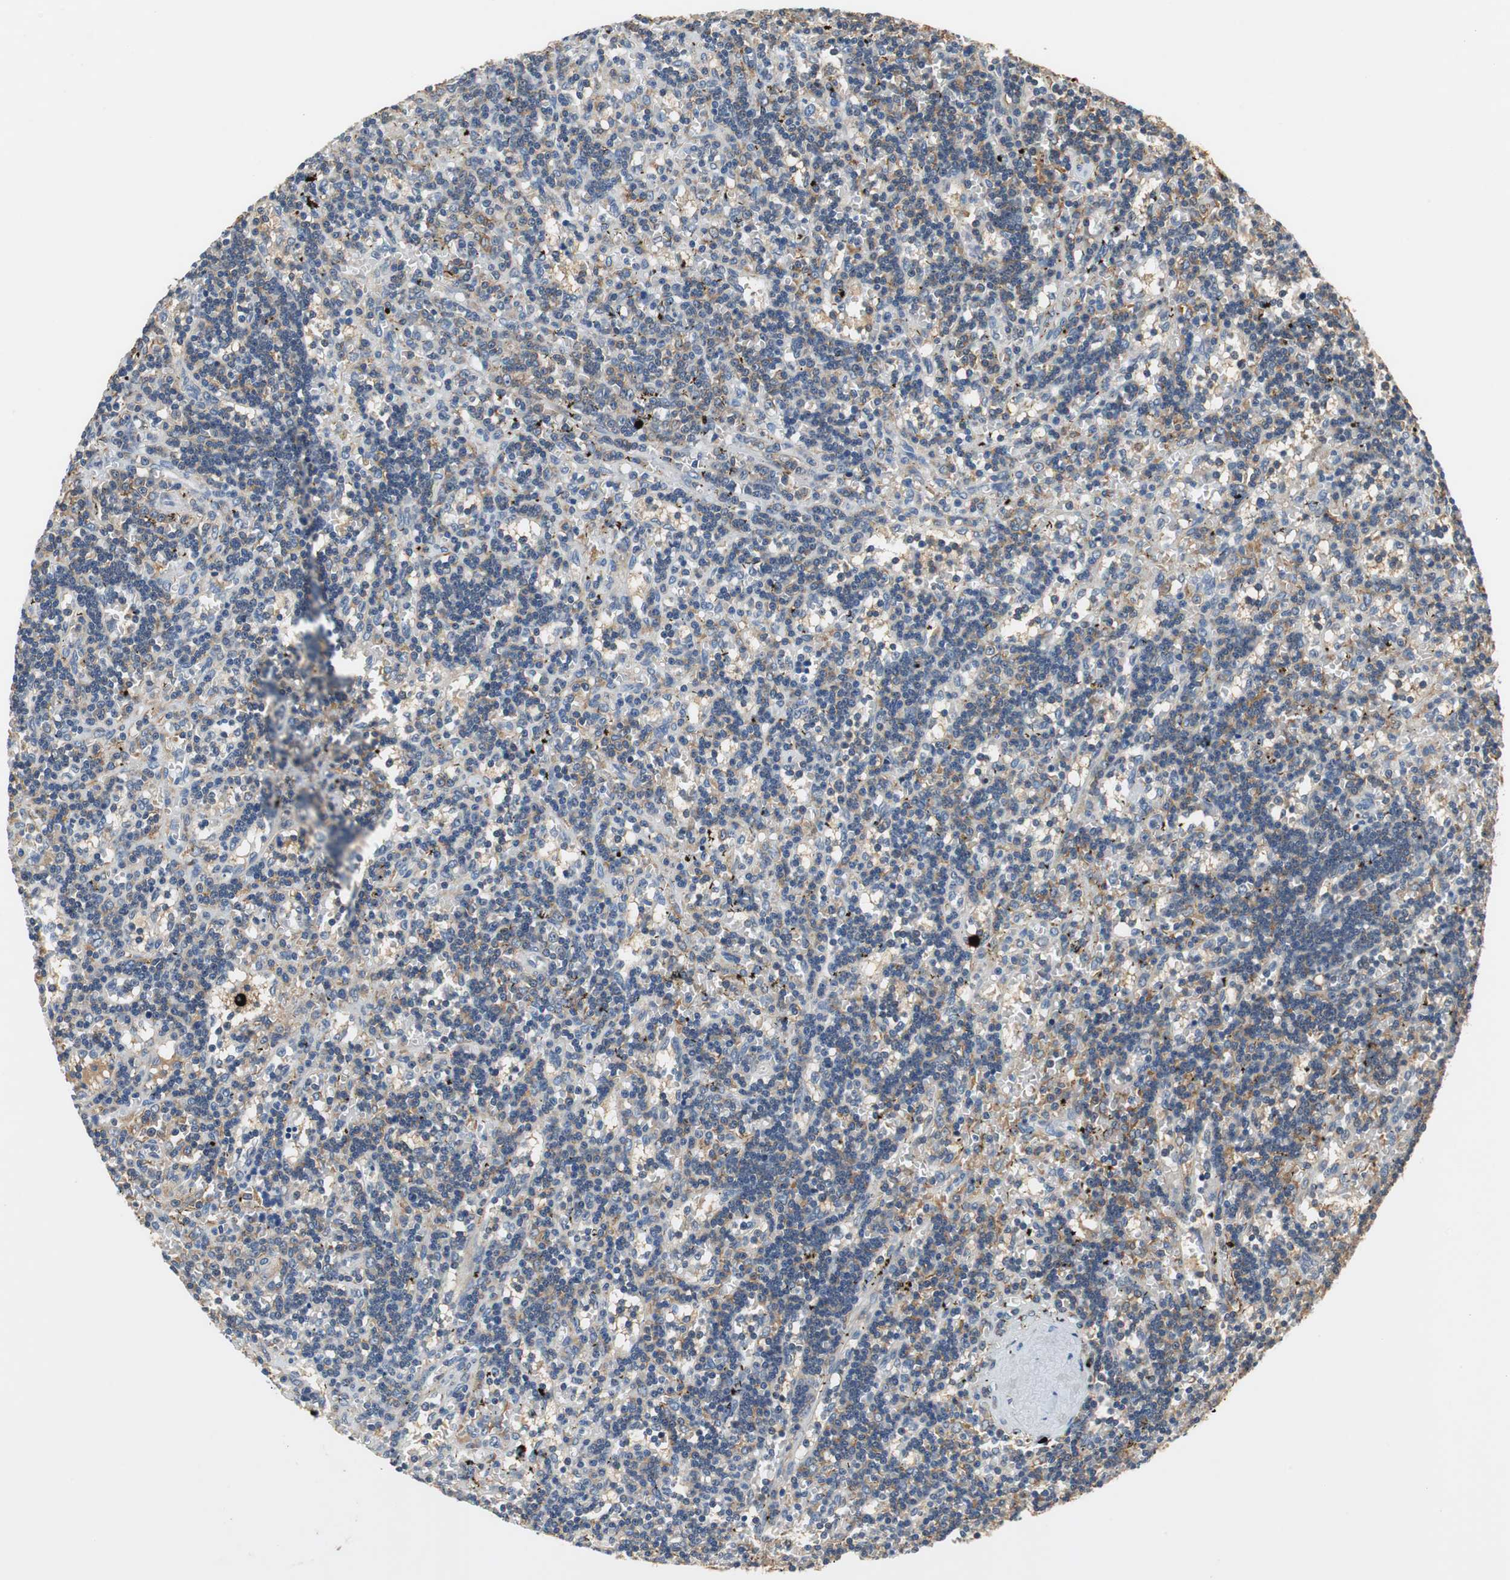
{"staining": {"intensity": "weak", "quantity": "25%-75%", "location": "cytoplasmic/membranous"}, "tissue": "lymphoma", "cell_type": "Tumor cells", "image_type": "cancer", "snomed": [{"axis": "morphology", "description": "Malignant lymphoma, non-Hodgkin's type, Low grade"}, {"axis": "topography", "description": "Spleen"}], "caption": "Protein staining of malignant lymphoma, non-Hodgkin's type (low-grade) tissue shows weak cytoplasmic/membranous expression in about 25%-75% of tumor cells.", "gene": "SLC19A2", "patient": {"sex": "male", "age": 60}}